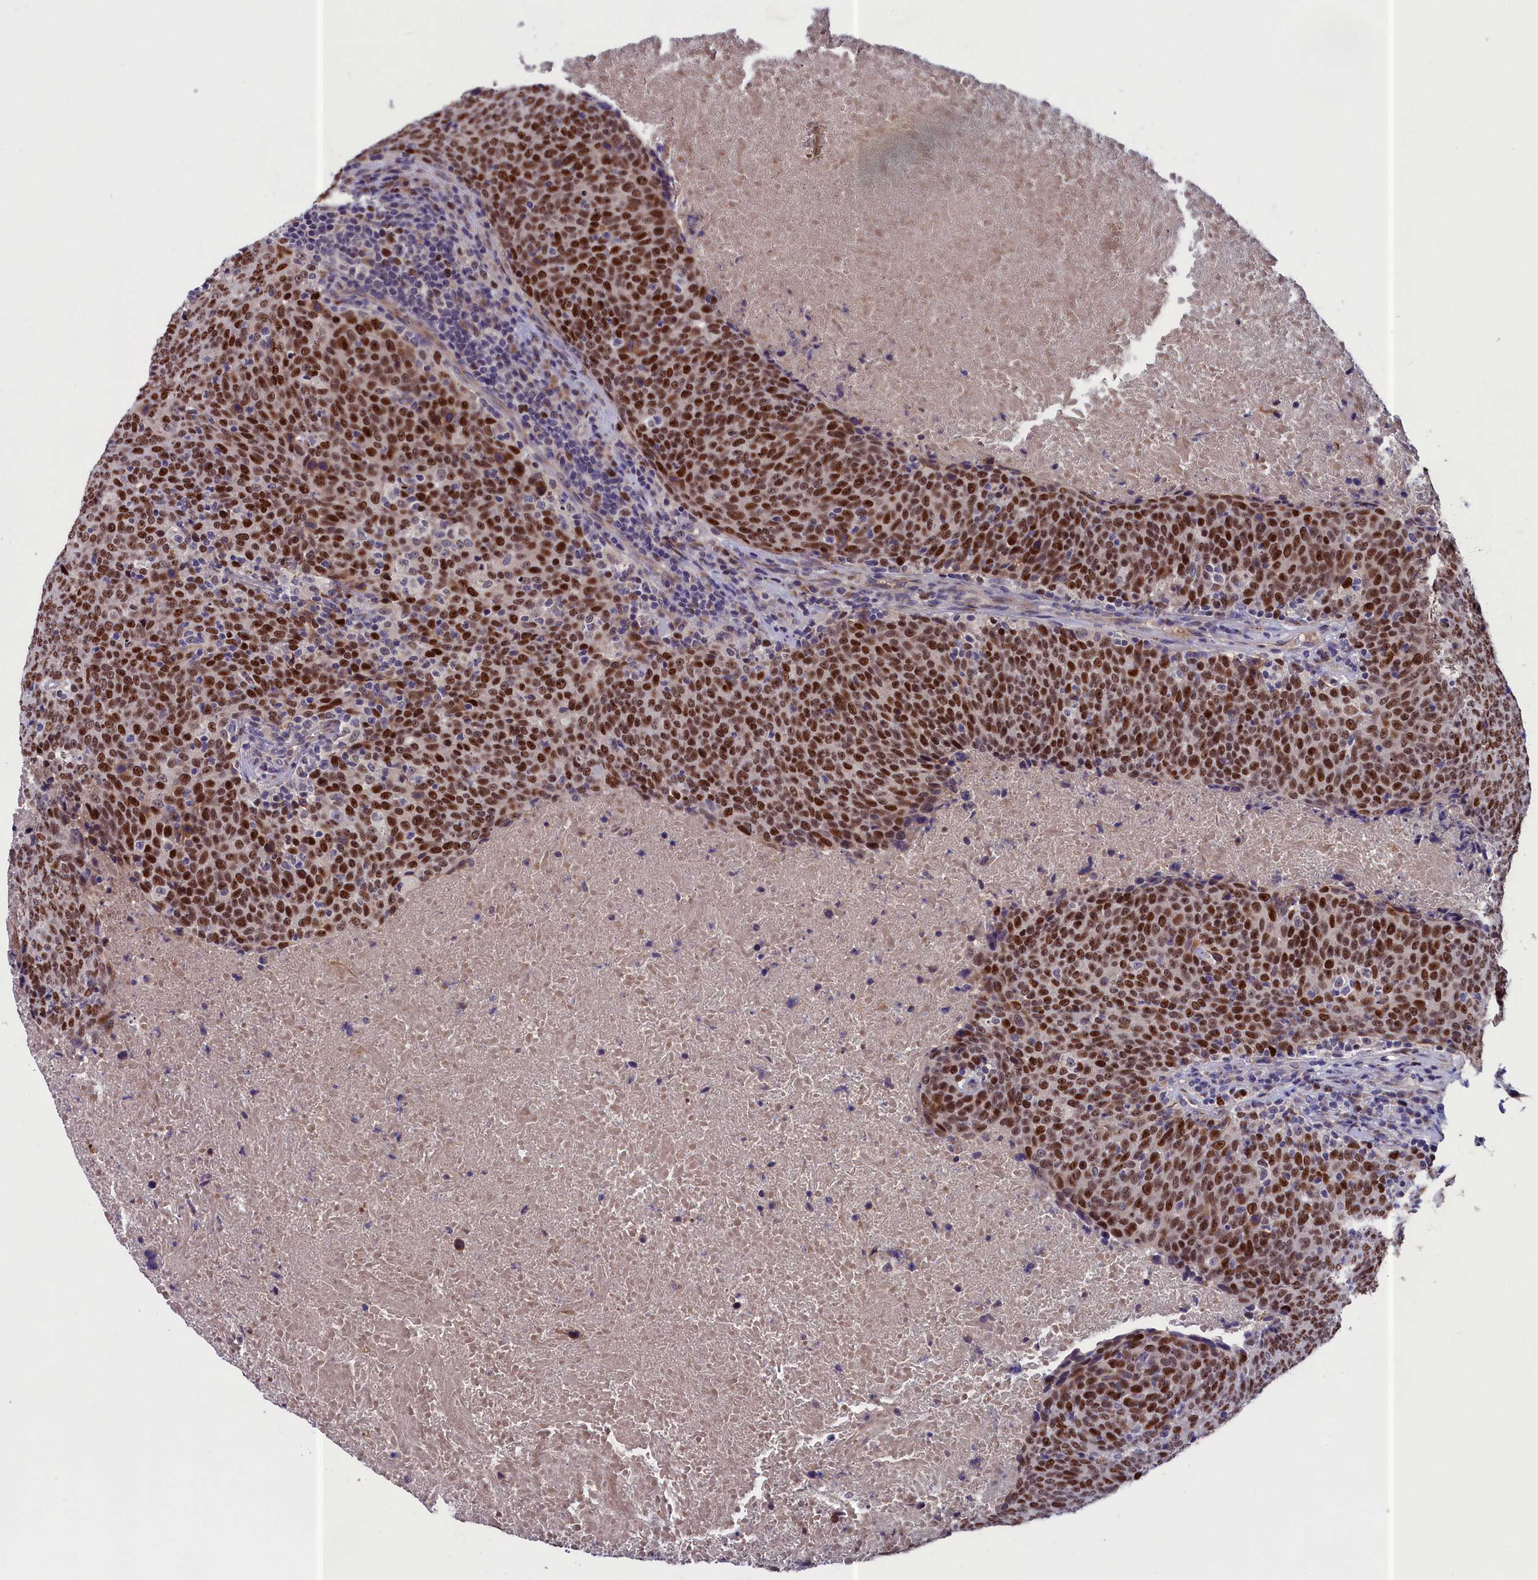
{"staining": {"intensity": "strong", "quantity": ">75%", "location": "nuclear"}, "tissue": "head and neck cancer", "cell_type": "Tumor cells", "image_type": "cancer", "snomed": [{"axis": "morphology", "description": "Squamous cell carcinoma, NOS"}, {"axis": "morphology", "description": "Squamous cell carcinoma, metastatic, NOS"}, {"axis": "topography", "description": "Lymph node"}, {"axis": "topography", "description": "Head-Neck"}], "caption": "Approximately >75% of tumor cells in head and neck cancer reveal strong nuclear protein staining as visualized by brown immunohistochemical staining.", "gene": "LIG1", "patient": {"sex": "male", "age": 62}}